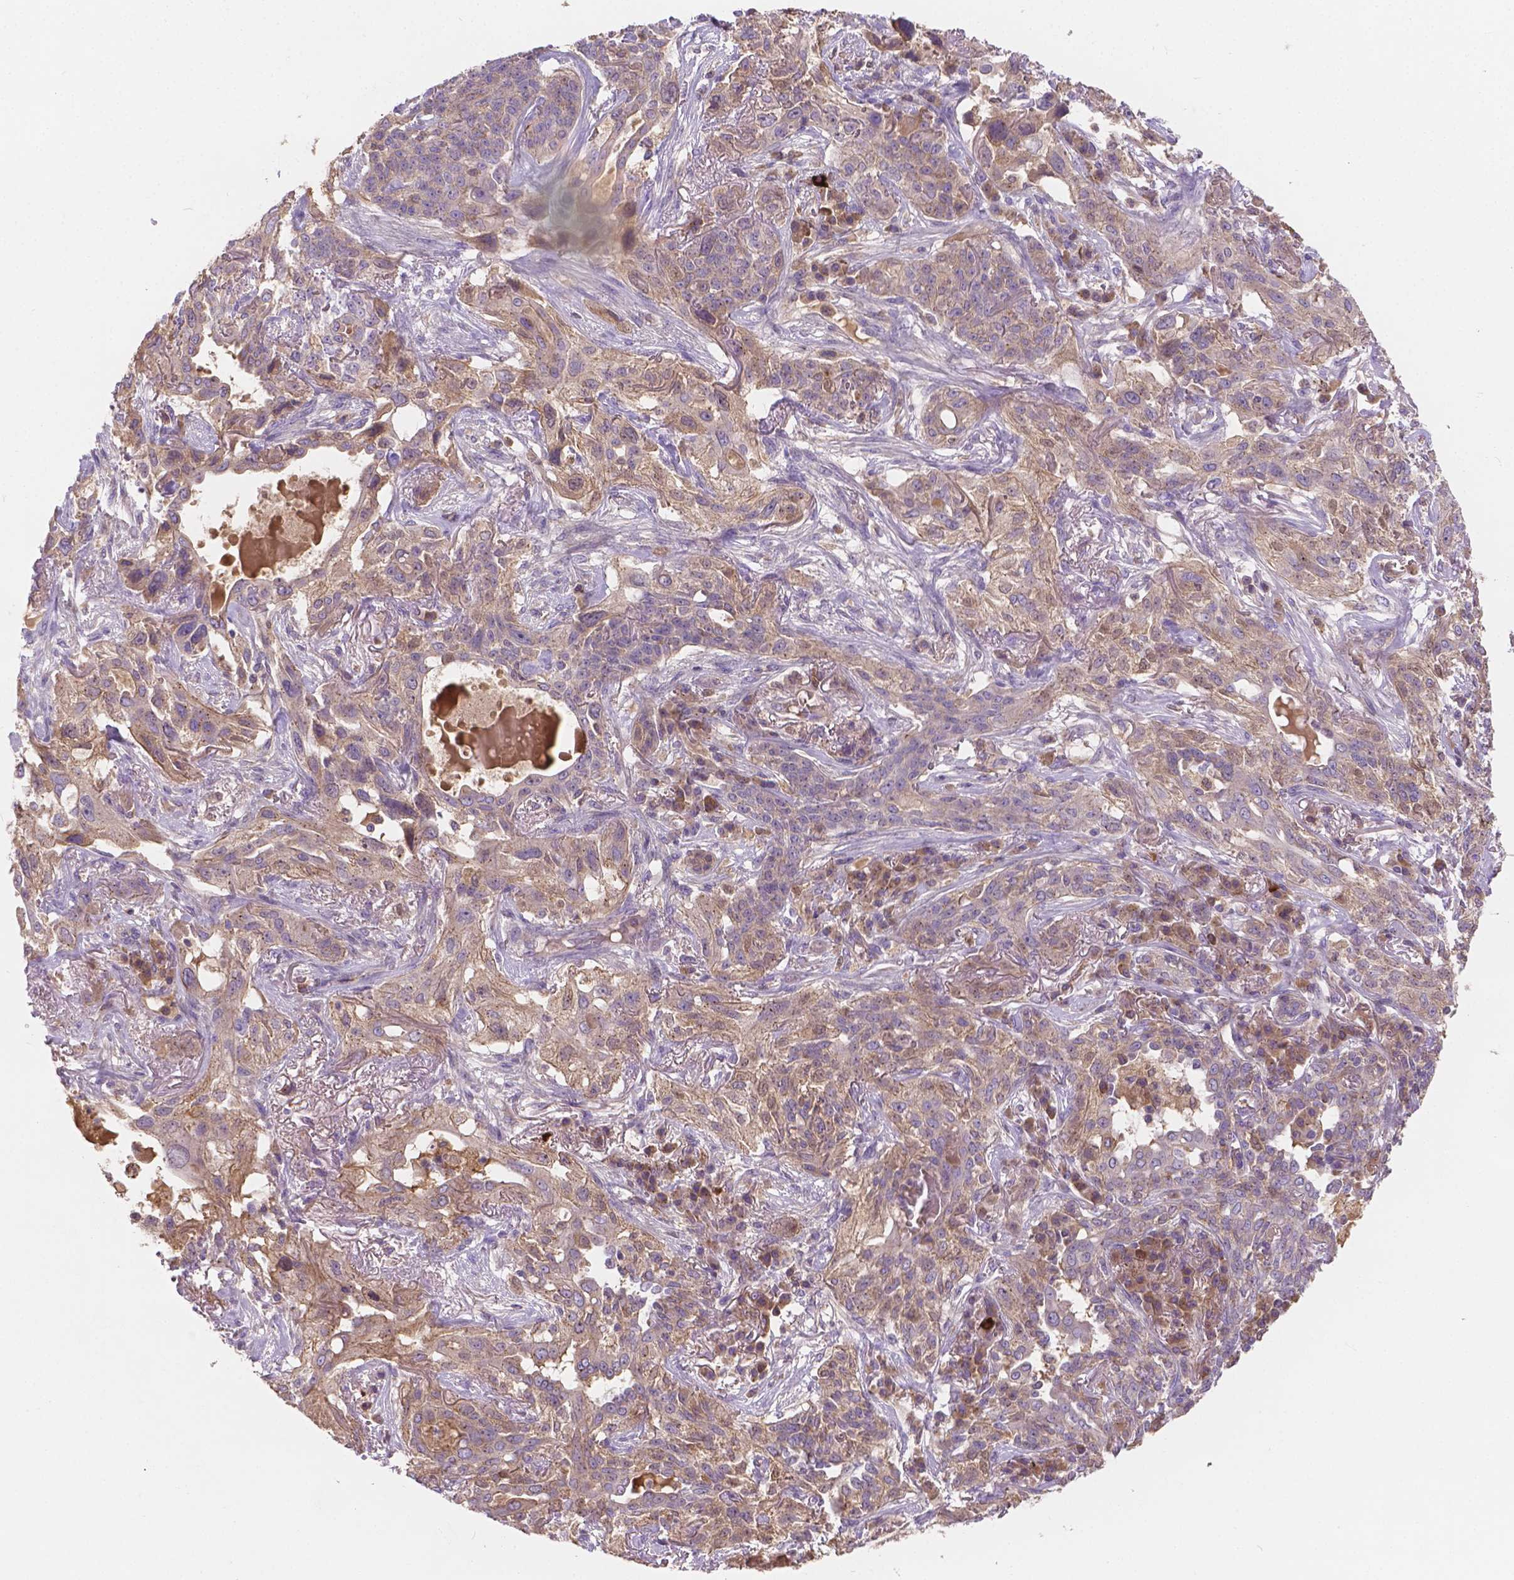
{"staining": {"intensity": "moderate", "quantity": ">75%", "location": "cytoplasmic/membranous"}, "tissue": "lung cancer", "cell_type": "Tumor cells", "image_type": "cancer", "snomed": [{"axis": "morphology", "description": "Squamous cell carcinoma, NOS"}, {"axis": "topography", "description": "Lung"}], "caption": "This is a photomicrograph of immunohistochemistry staining of squamous cell carcinoma (lung), which shows moderate expression in the cytoplasmic/membranous of tumor cells.", "gene": "CDK10", "patient": {"sex": "female", "age": 70}}